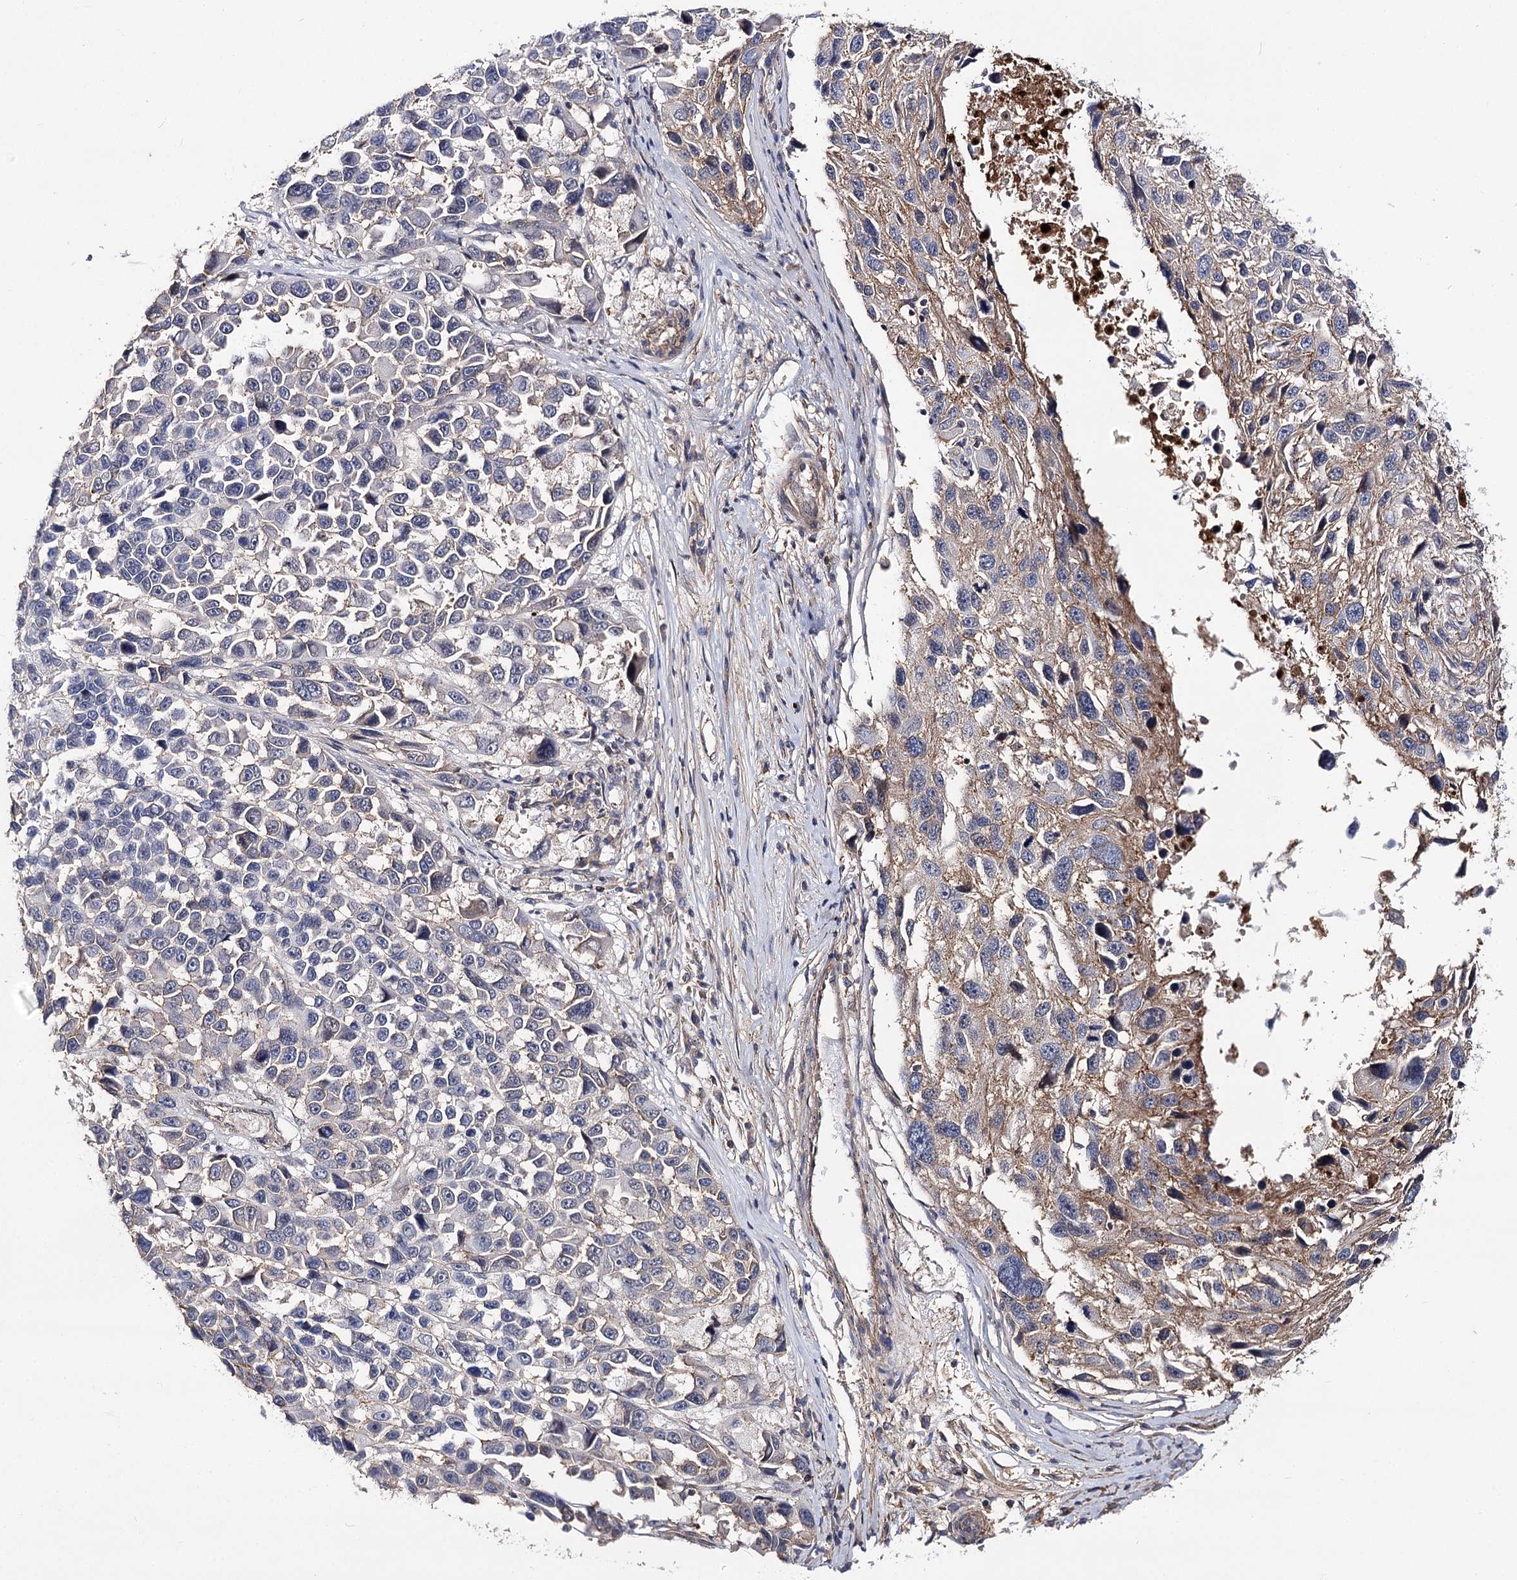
{"staining": {"intensity": "moderate", "quantity": "<25%", "location": "cytoplasmic/membranous"}, "tissue": "melanoma", "cell_type": "Tumor cells", "image_type": "cancer", "snomed": [{"axis": "morphology", "description": "Malignant melanoma, NOS"}, {"axis": "topography", "description": "Skin"}], "caption": "High-power microscopy captured an immunohistochemistry (IHC) histopathology image of malignant melanoma, revealing moderate cytoplasmic/membranous staining in approximately <25% of tumor cells.", "gene": "TMEM218", "patient": {"sex": "male", "age": 53}}